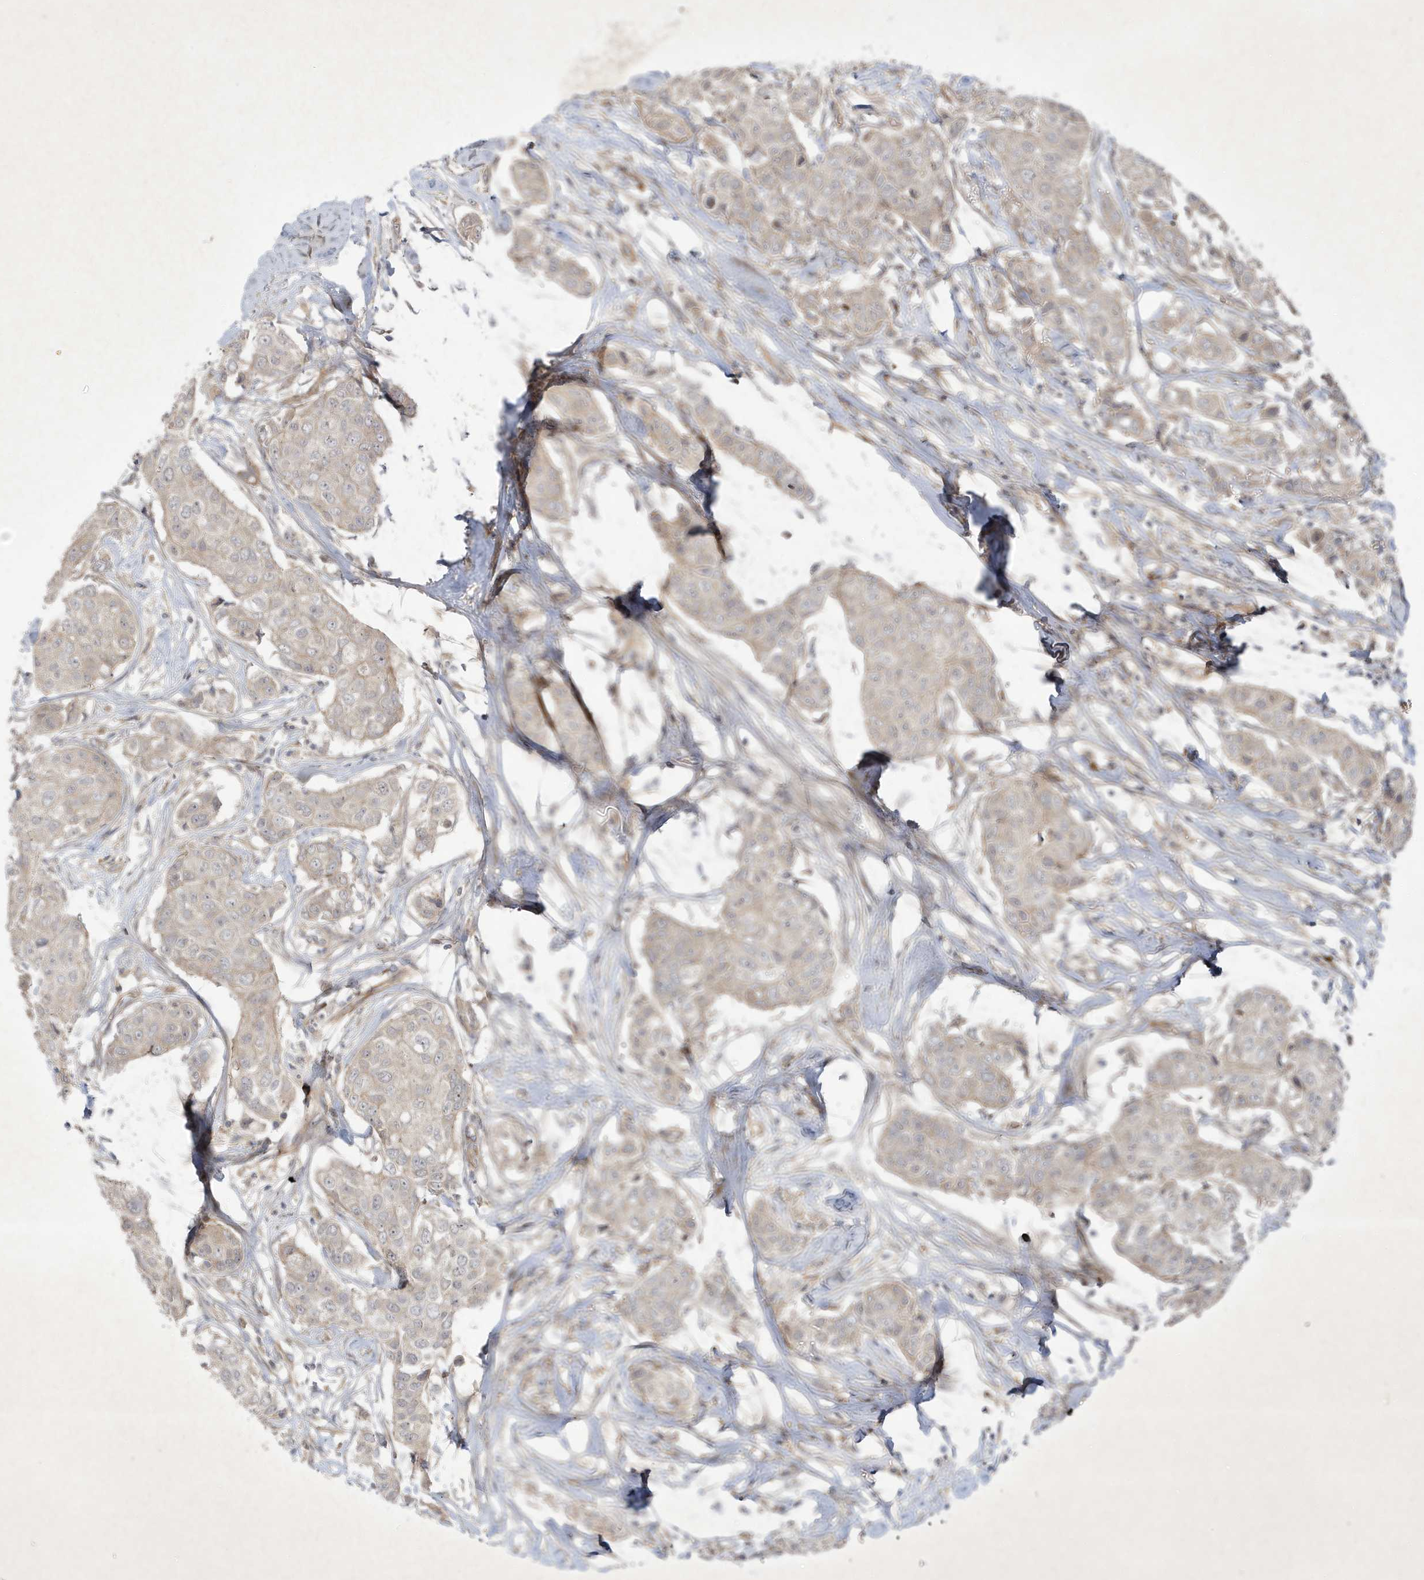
{"staining": {"intensity": "weak", "quantity": "<25%", "location": "cytoplasmic/membranous"}, "tissue": "breast cancer", "cell_type": "Tumor cells", "image_type": "cancer", "snomed": [{"axis": "morphology", "description": "Duct carcinoma"}, {"axis": "topography", "description": "Breast"}], "caption": "This is an immunohistochemistry (IHC) photomicrograph of human breast cancer. There is no expression in tumor cells.", "gene": "FAM83C", "patient": {"sex": "female", "age": 80}}